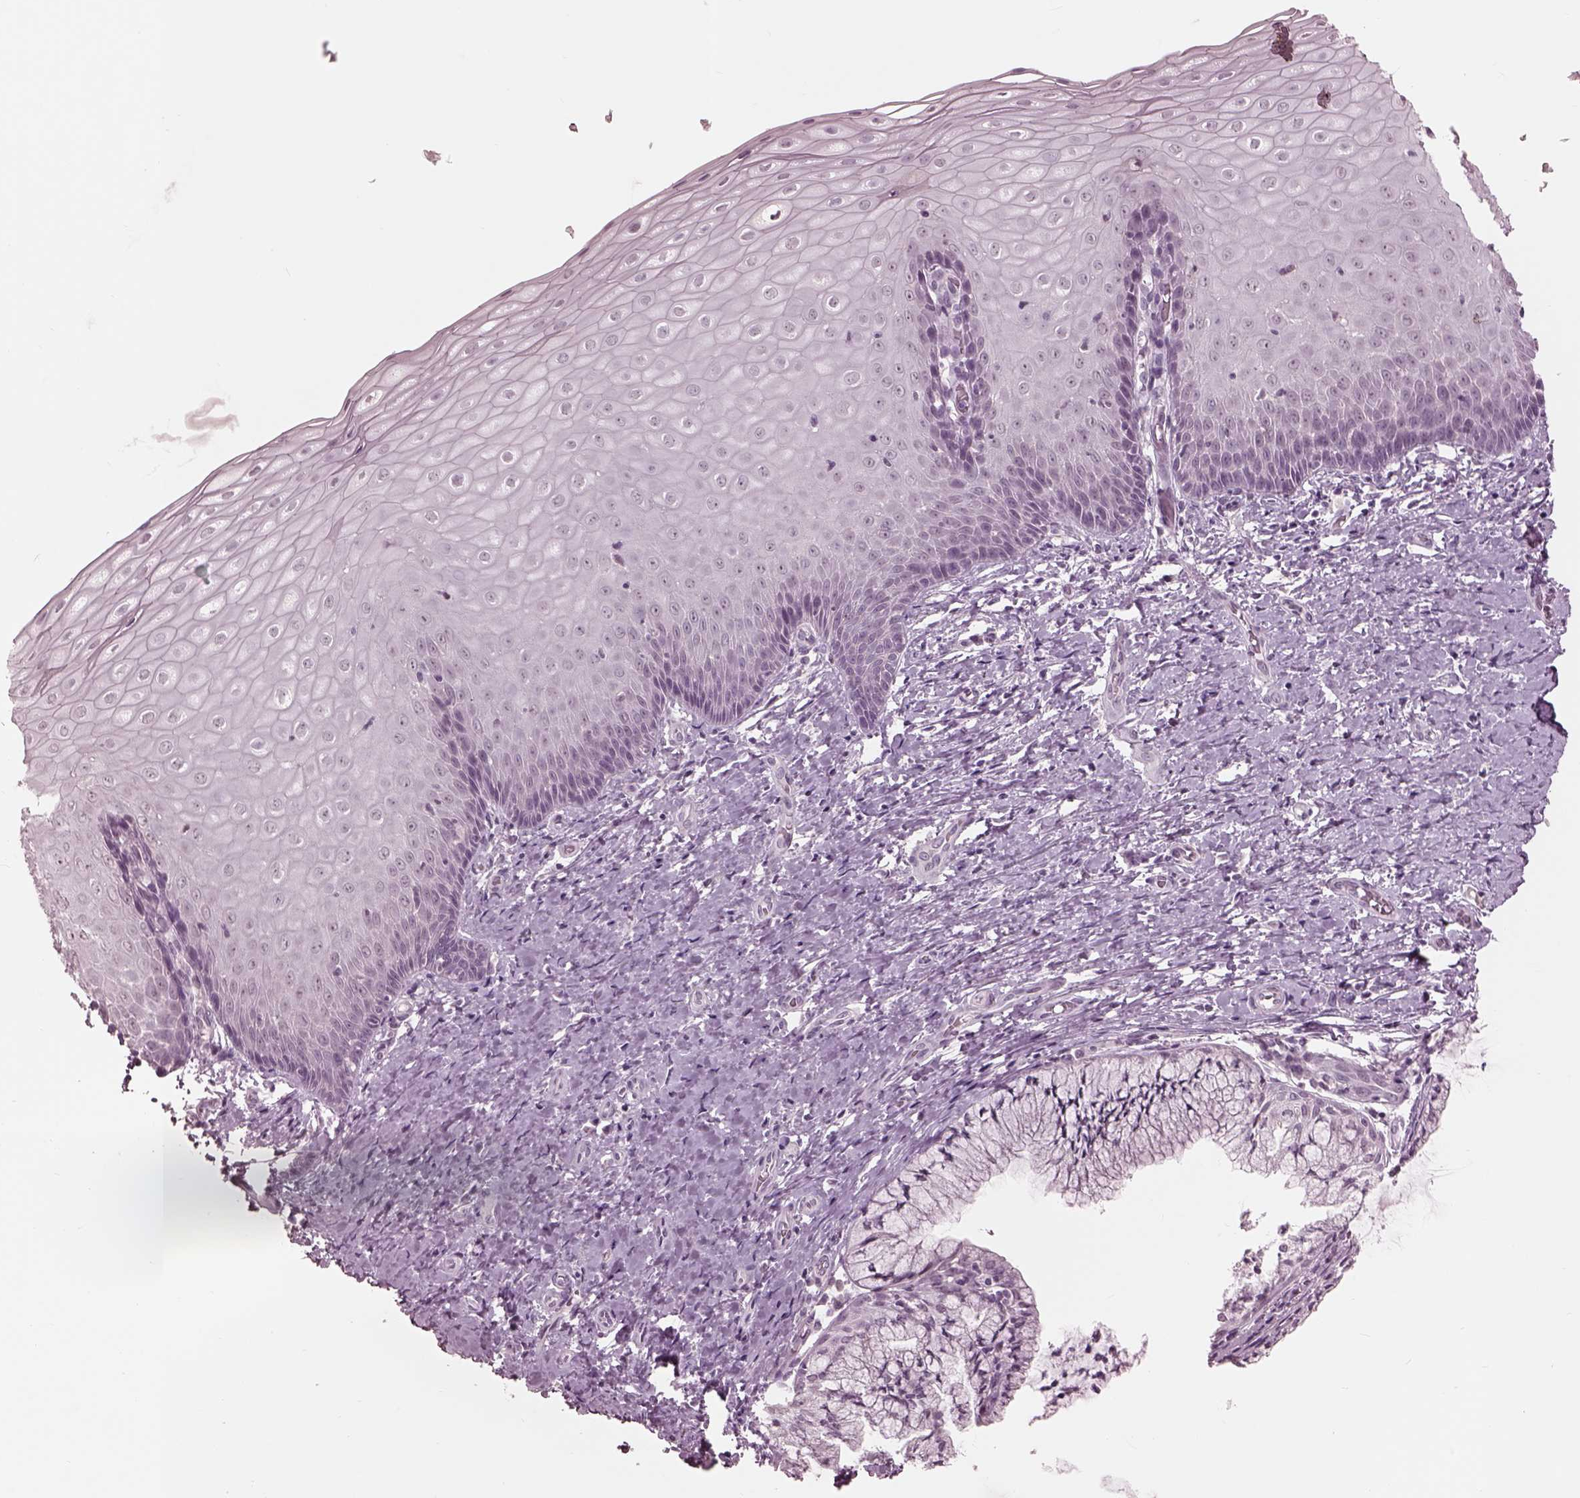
{"staining": {"intensity": "negative", "quantity": "none", "location": "none"}, "tissue": "cervix", "cell_type": "Glandular cells", "image_type": "normal", "snomed": [{"axis": "morphology", "description": "Normal tissue, NOS"}, {"axis": "topography", "description": "Cervix"}], "caption": "Immunohistochemical staining of benign cervix exhibits no significant staining in glandular cells. The staining is performed using DAB brown chromogen with nuclei counter-stained in using hematoxylin.", "gene": "GARIN4", "patient": {"sex": "female", "age": 37}}